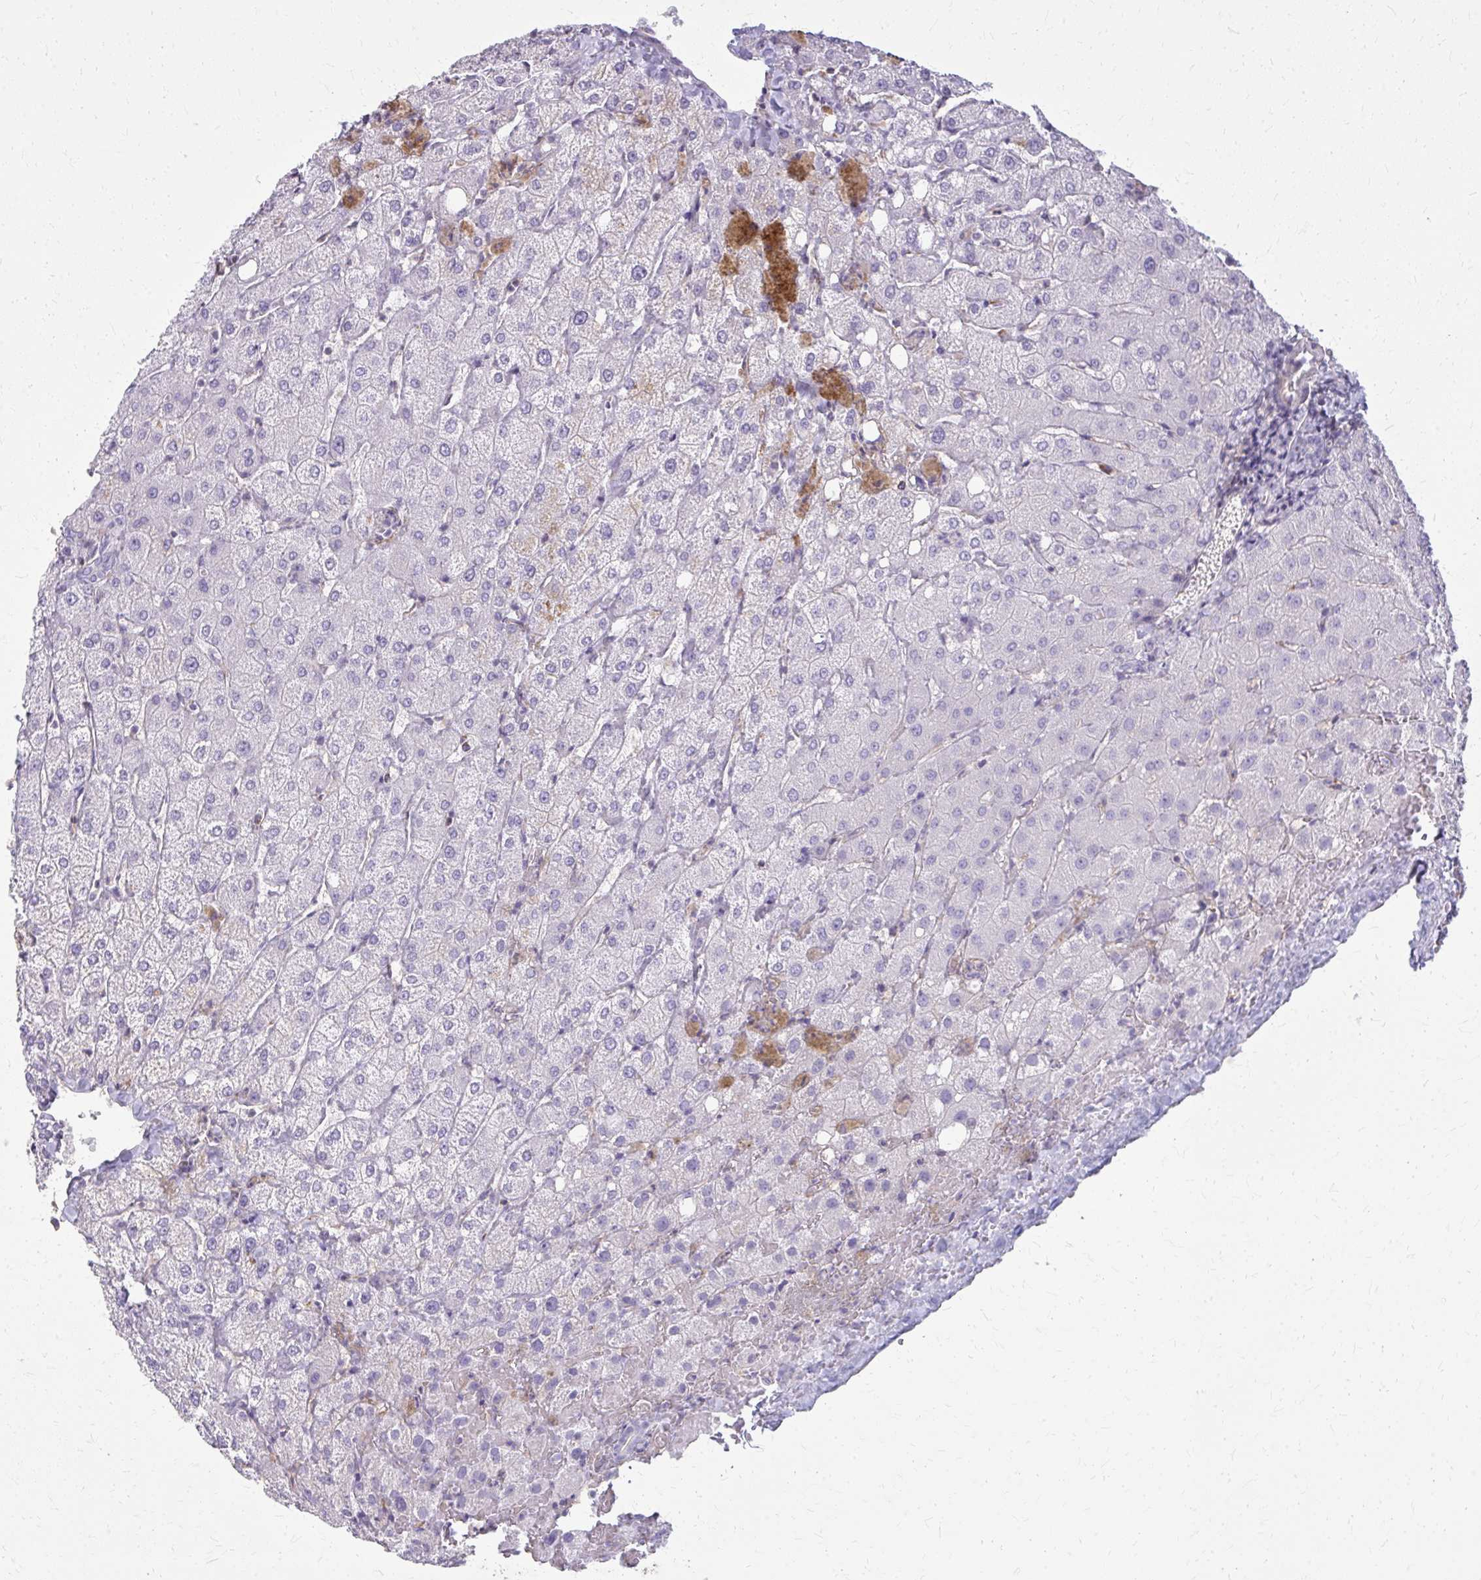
{"staining": {"intensity": "negative", "quantity": "none", "location": "none"}, "tissue": "liver", "cell_type": "Cholangiocytes", "image_type": "normal", "snomed": [{"axis": "morphology", "description": "Normal tissue, NOS"}, {"axis": "topography", "description": "Liver"}], "caption": "Immunohistochemical staining of normal human liver exhibits no significant expression in cholangiocytes.", "gene": "TENM4", "patient": {"sex": "female", "age": 54}}